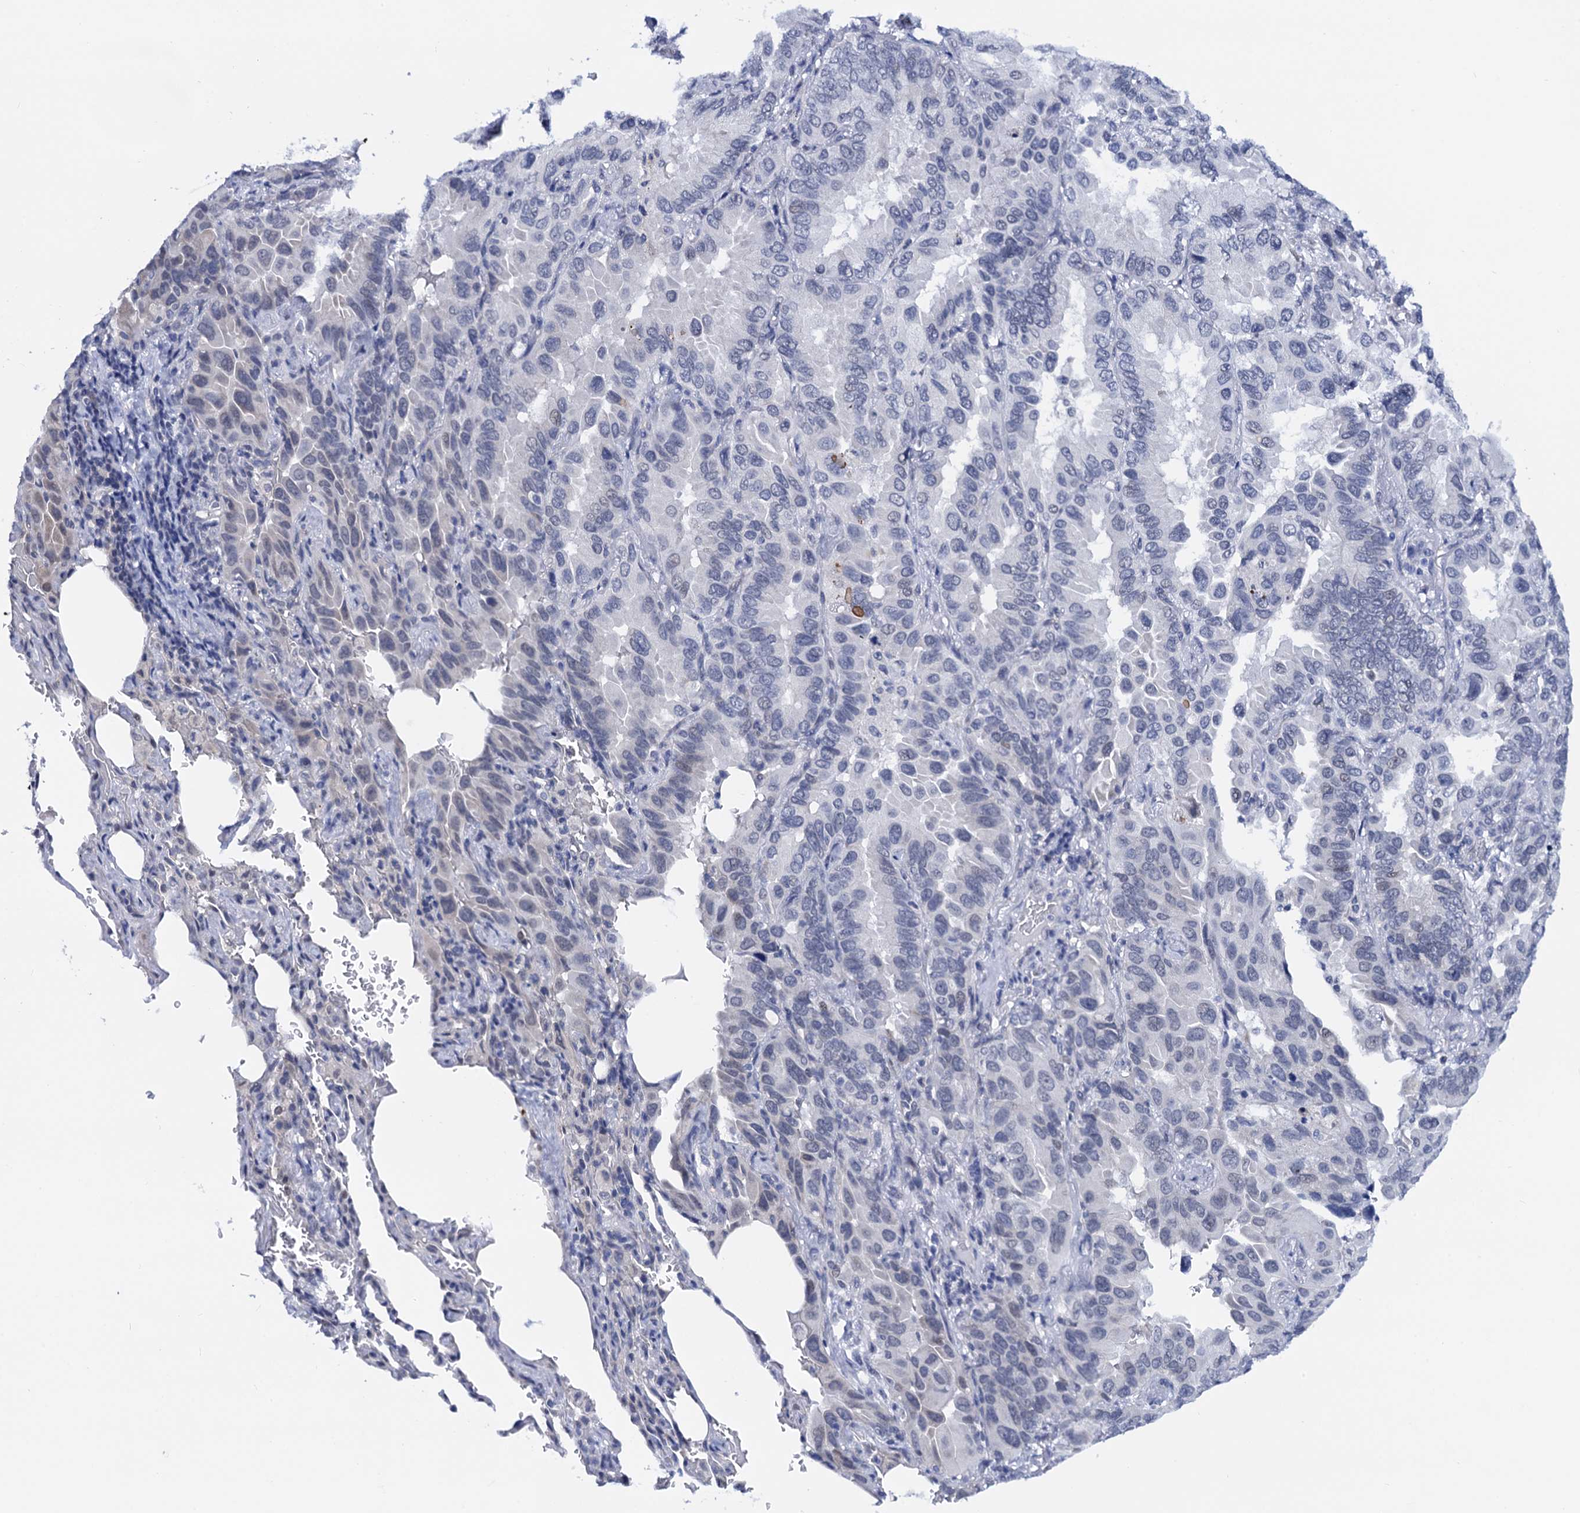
{"staining": {"intensity": "negative", "quantity": "none", "location": "none"}, "tissue": "lung cancer", "cell_type": "Tumor cells", "image_type": "cancer", "snomed": [{"axis": "morphology", "description": "Adenocarcinoma, NOS"}, {"axis": "topography", "description": "Lung"}], "caption": "Immunohistochemical staining of lung adenocarcinoma displays no significant expression in tumor cells.", "gene": "C16orf87", "patient": {"sex": "male", "age": 64}}